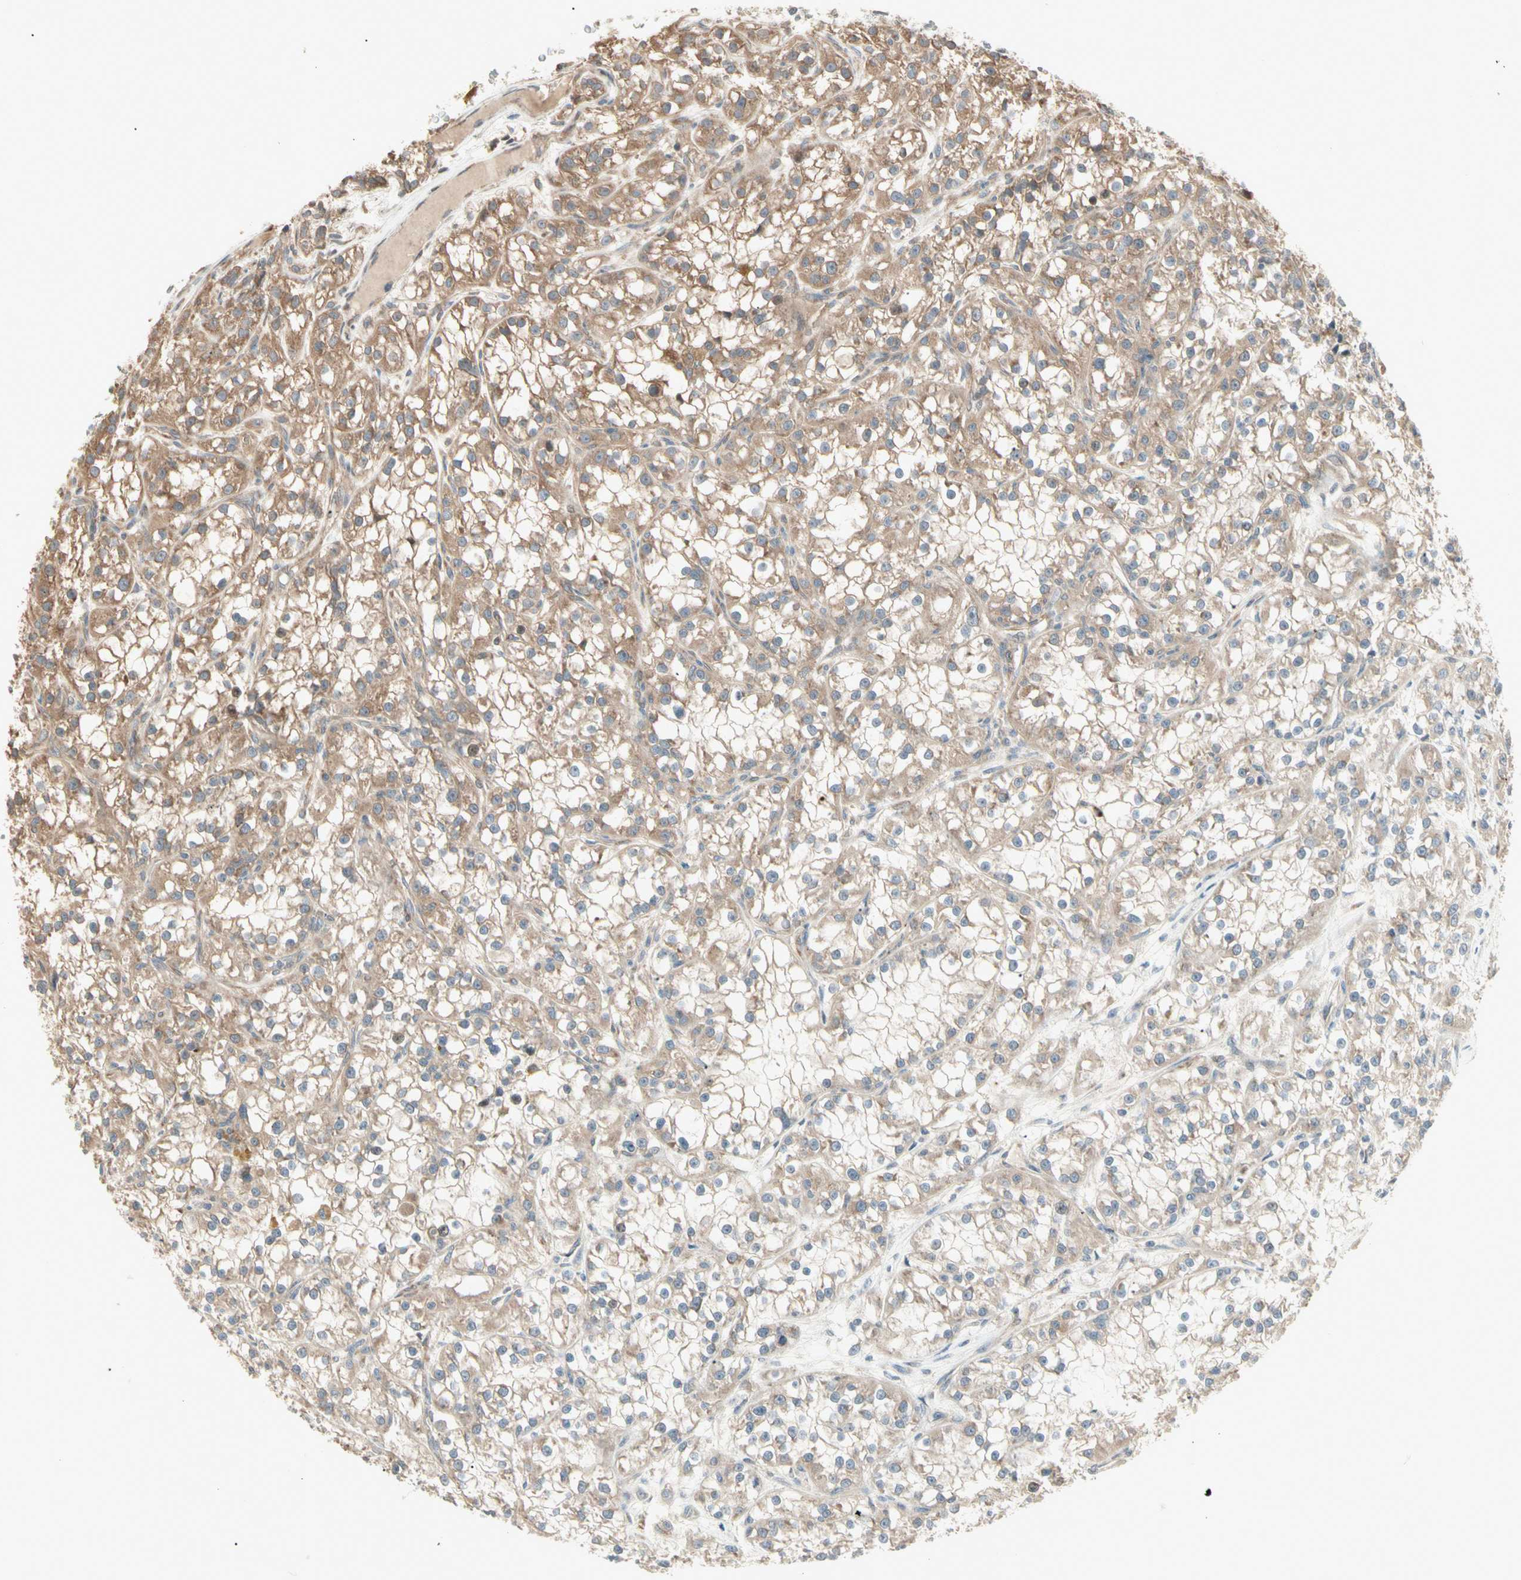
{"staining": {"intensity": "moderate", "quantity": ">75%", "location": "cytoplasmic/membranous"}, "tissue": "renal cancer", "cell_type": "Tumor cells", "image_type": "cancer", "snomed": [{"axis": "morphology", "description": "Adenocarcinoma, NOS"}, {"axis": "topography", "description": "Kidney"}], "caption": "Moderate cytoplasmic/membranous positivity is present in approximately >75% of tumor cells in adenocarcinoma (renal).", "gene": "IRAG1", "patient": {"sex": "female", "age": 52}}